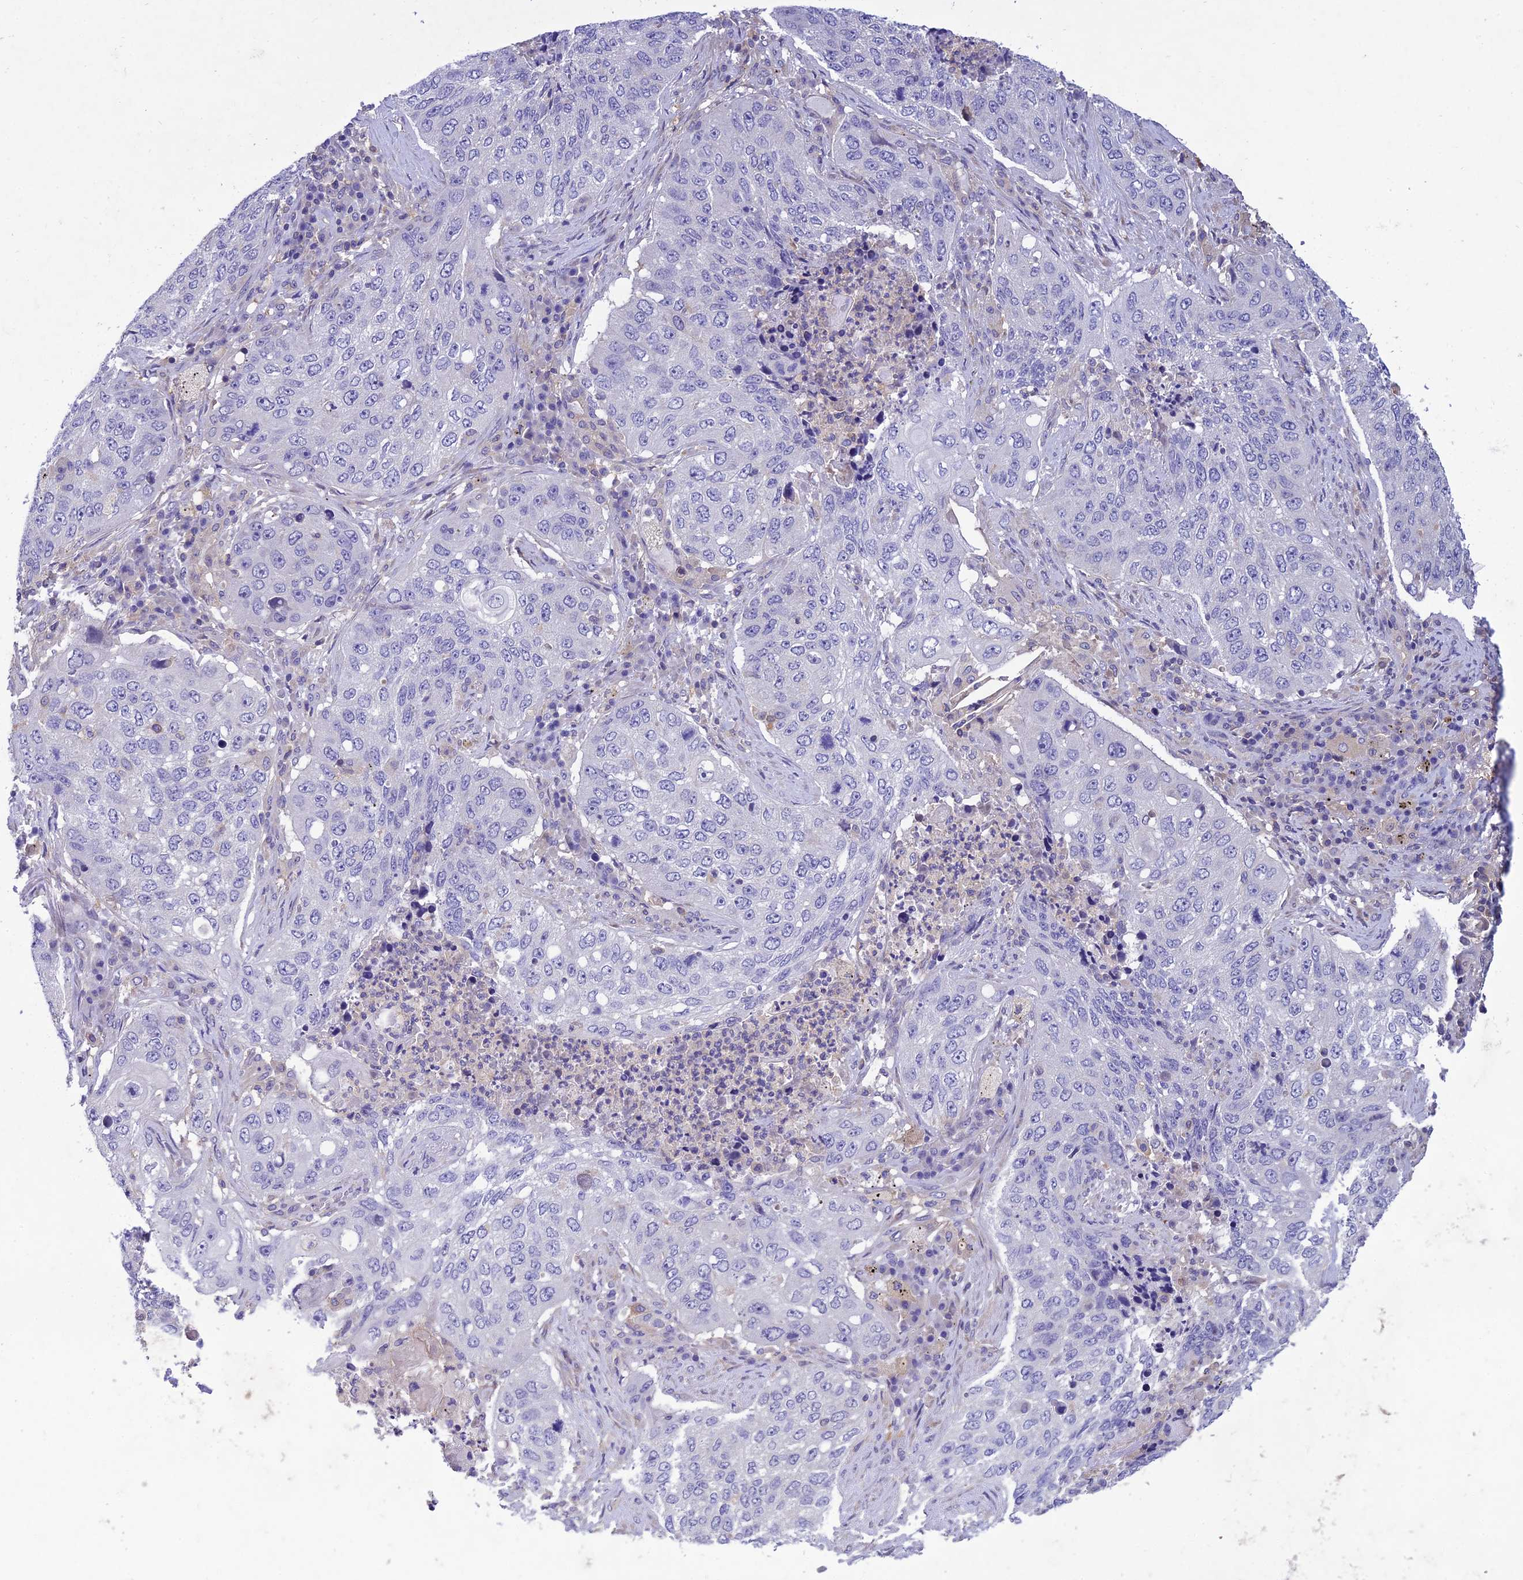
{"staining": {"intensity": "negative", "quantity": "none", "location": "none"}, "tissue": "lung cancer", "cell_type": "Tumor cells", "image_type": "cancer", "snomed": [{"axis": "morphology", "description": "Squamous cell carcinoma, NOS"}, {"axis": "topography", "description": "Lung"}], "caption": "The immunohistochemistry (IHC) micrograph has no significant staining in tumor cells of squamous cell carcinoma (lung) tissue.", "gene": "SNX24", "patient": {"sex": "female", "age": 63}}